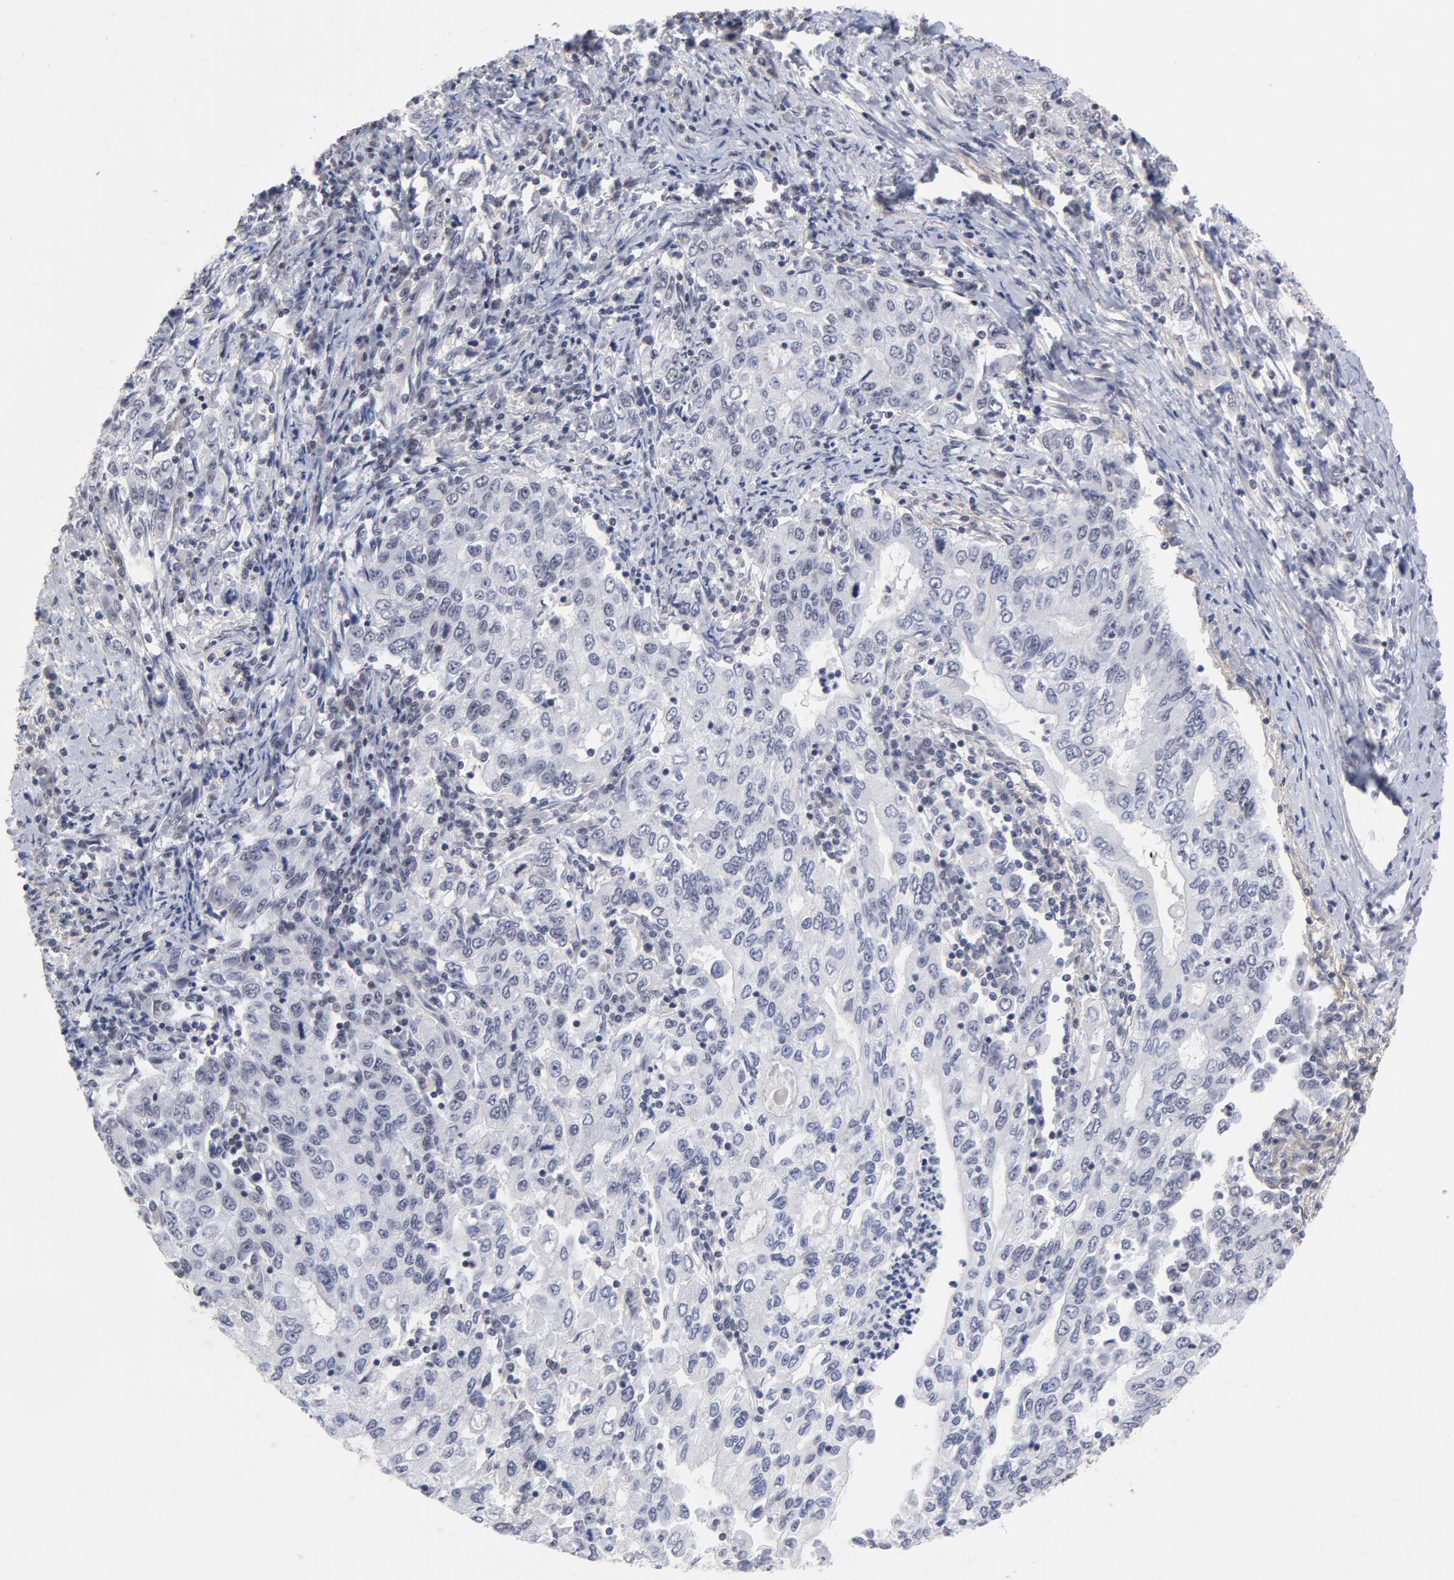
{"staining": {"intensity": "negative", "quantity": "none", "location": "none"}, "tissue": "stomach cancer", "cell_type": "Tumor cells", "image_type": "cancer", "snomed": [{"axis": "morphology", "description": "Adenocarcinoma, NOS"}, {"axis": "topography", "description": "Stomach, lower"}], "caption": "This is an IHC histopathology image of stomach cancer (adenocarcinoma). There is no expression in tumor cells.", "gene": "CTCF", "patient": {"sex": "female", "age": 72}}